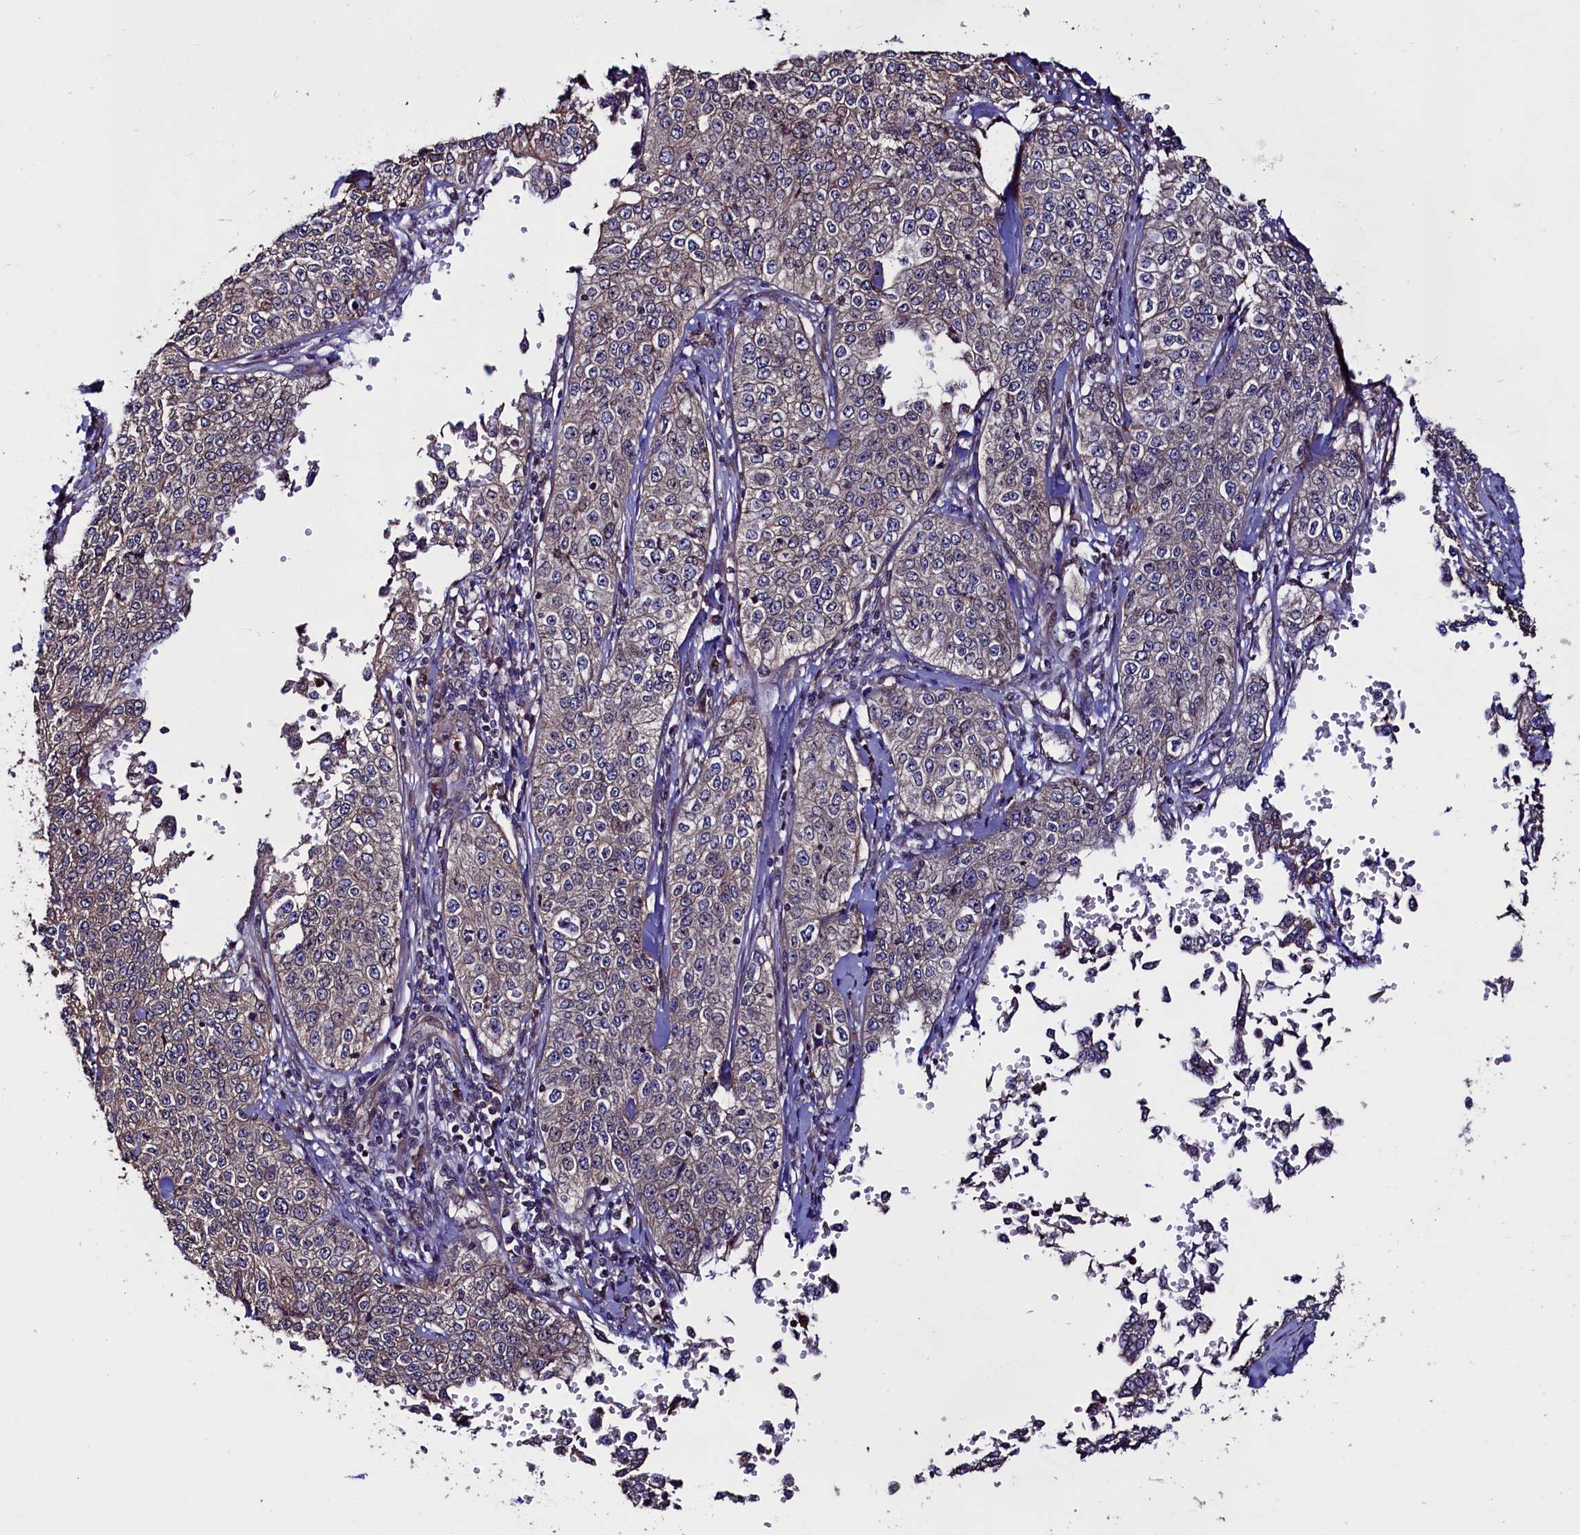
{"staining": {"intensity": "negative", "quantity": "none", "location": "none"}, "tissue": "cervical cancer", "cell_type": "Tumor cells", "image_type": "cancer", "snomed": [{"axis": "morphology", "description": "Squamous cell carcinoma, NOS"}, {"axis": "topography", "description": "Cervix"}], "caption": "An immunohistochemistry micrograph of squamous cell carcinoma (cervical) is shown. There is no staining in tumor cells of squamous cell carcinoma (cervical).", "gene": "ATXN2L", "patient": {"sex": "female", "age": 35}}